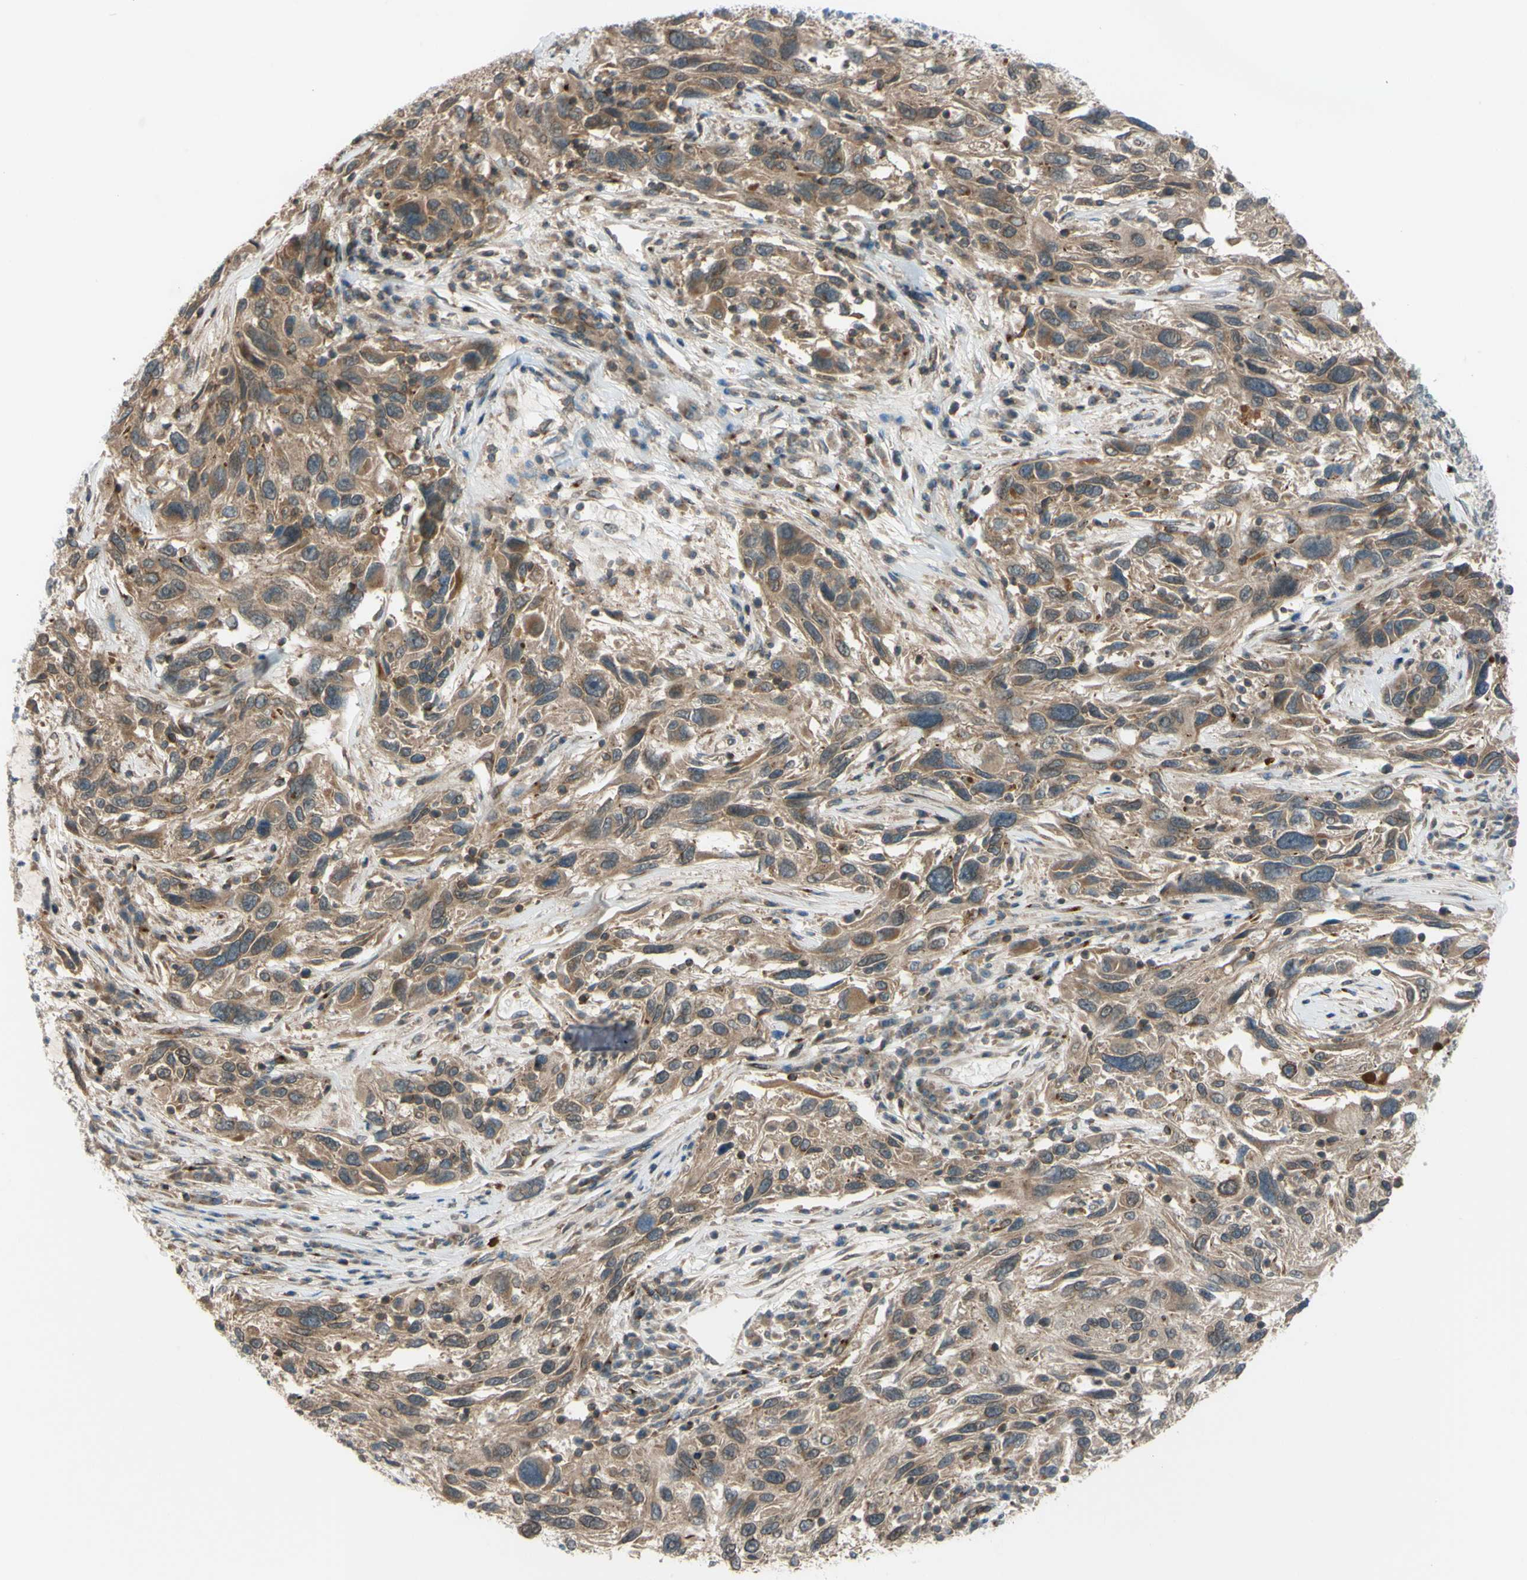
{"staining": {"intensity": "weak", "quantity": ">75%", "location": "cytoplasmic/membranous"}, "tissue": "melanoma", "cell_type": "Tumor cells", "image_type": "cancer", "snomed": [{"axis": "morphology", "description": "Malignant melanoma, NOS"}, {"axis": "topography", "description": "Skin"}], "caption": "Melanoma stained for a protein displays weak cytoplasmic/membranous positivity in tumor cells. The protein of interest is shown in brown color, while the nuclei are stained blue.", "gene": "FLII", "patient": {"sex": "male", "age": 53}}